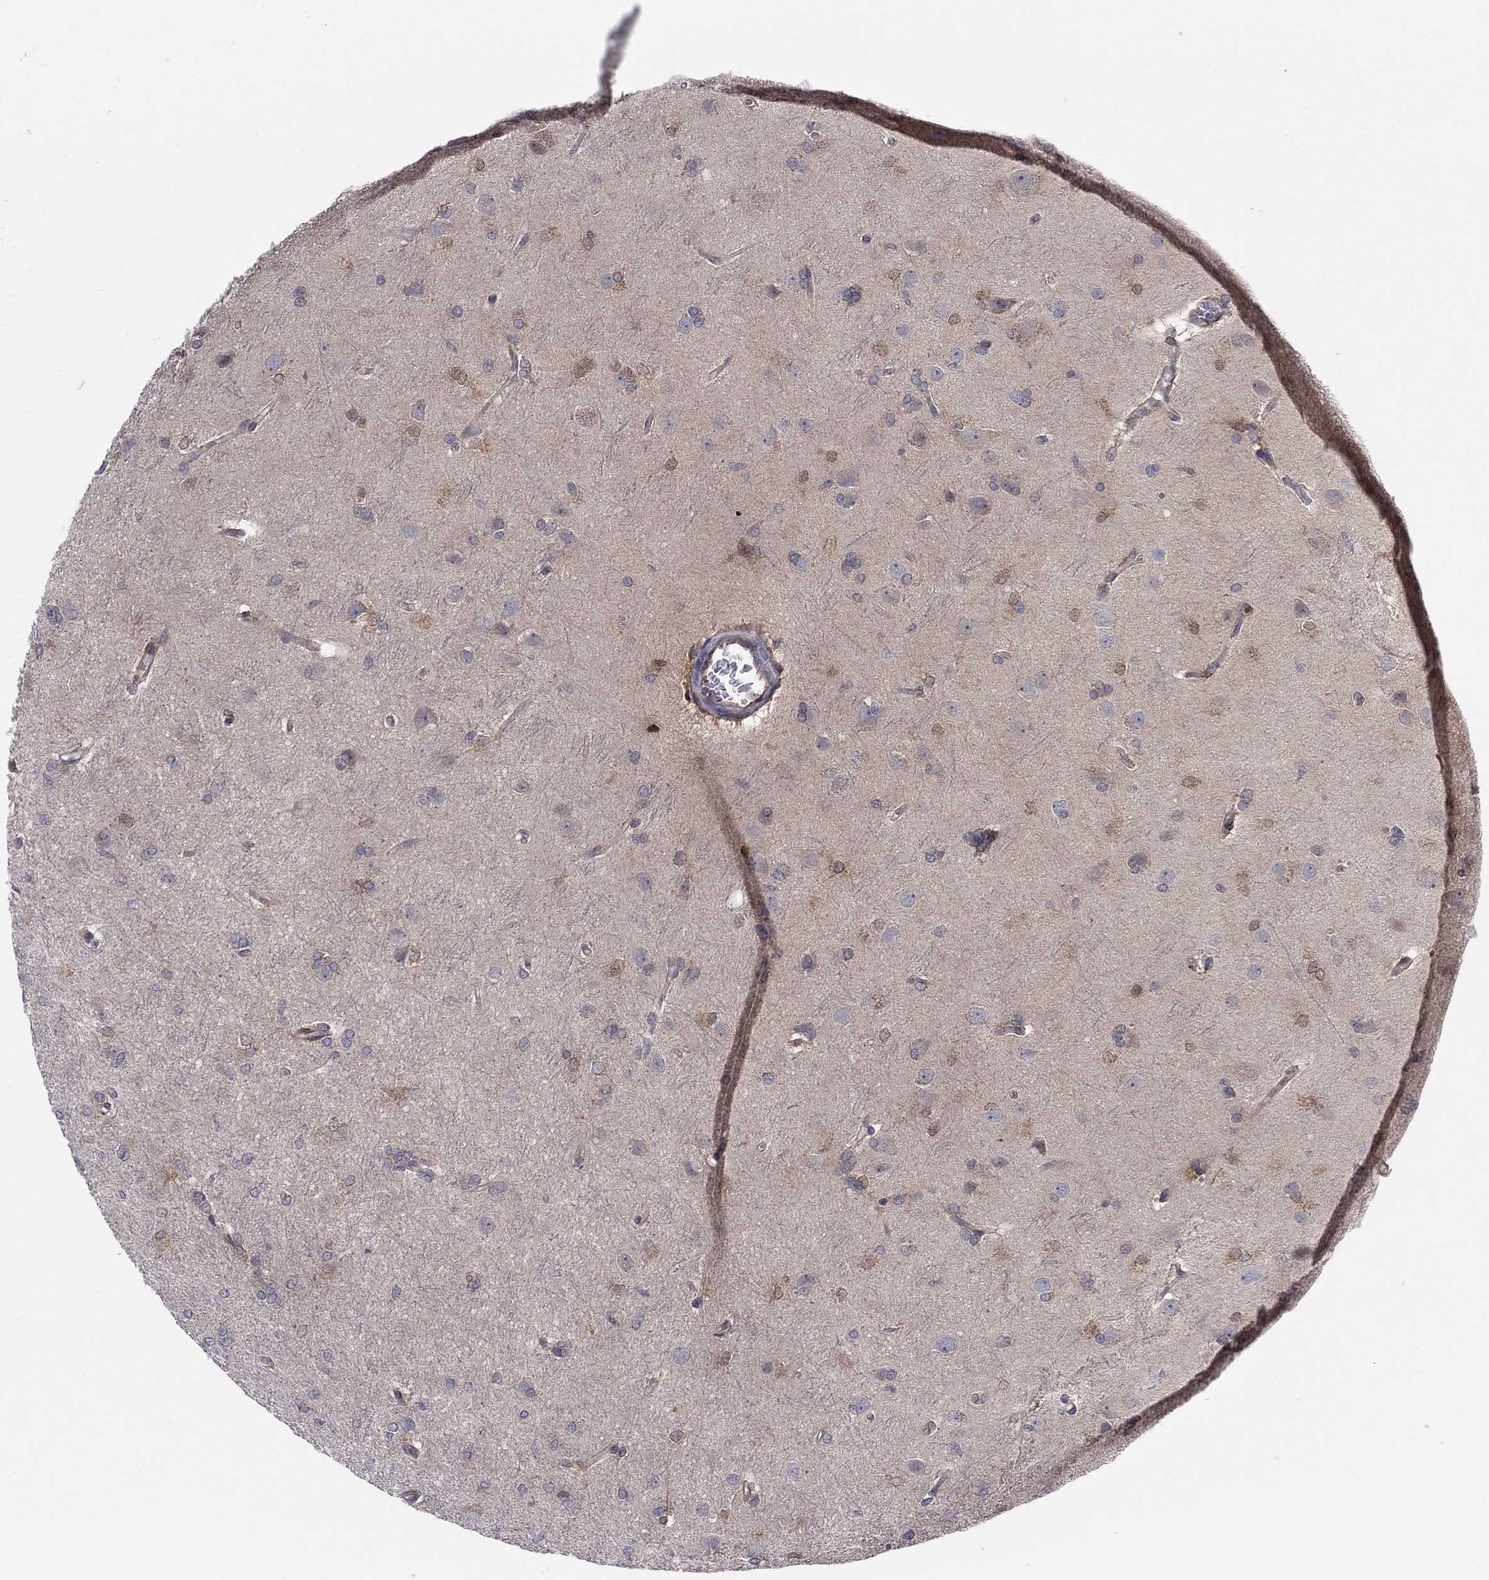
{"staining": {"intensity": "strong", "quantity": "<25%", "location": "nuclear"}, "tissue": "glioma", "cell_type": "Tumor cells", "image_type": "cancer", "snomed": [{"axis": "morphology", "description": "Glioma, malignant, High grade"}, {"axis": "topography", "description": "Brain"}], "caption": "Protein staining exhibits strong nuclear expression in approximately <25% of tumor cells in malignant glioma (high-grade). Nuclei are stained in blue.", "gene": "ZNHIT3", "patient": {"sex": "male", "age": 68}}